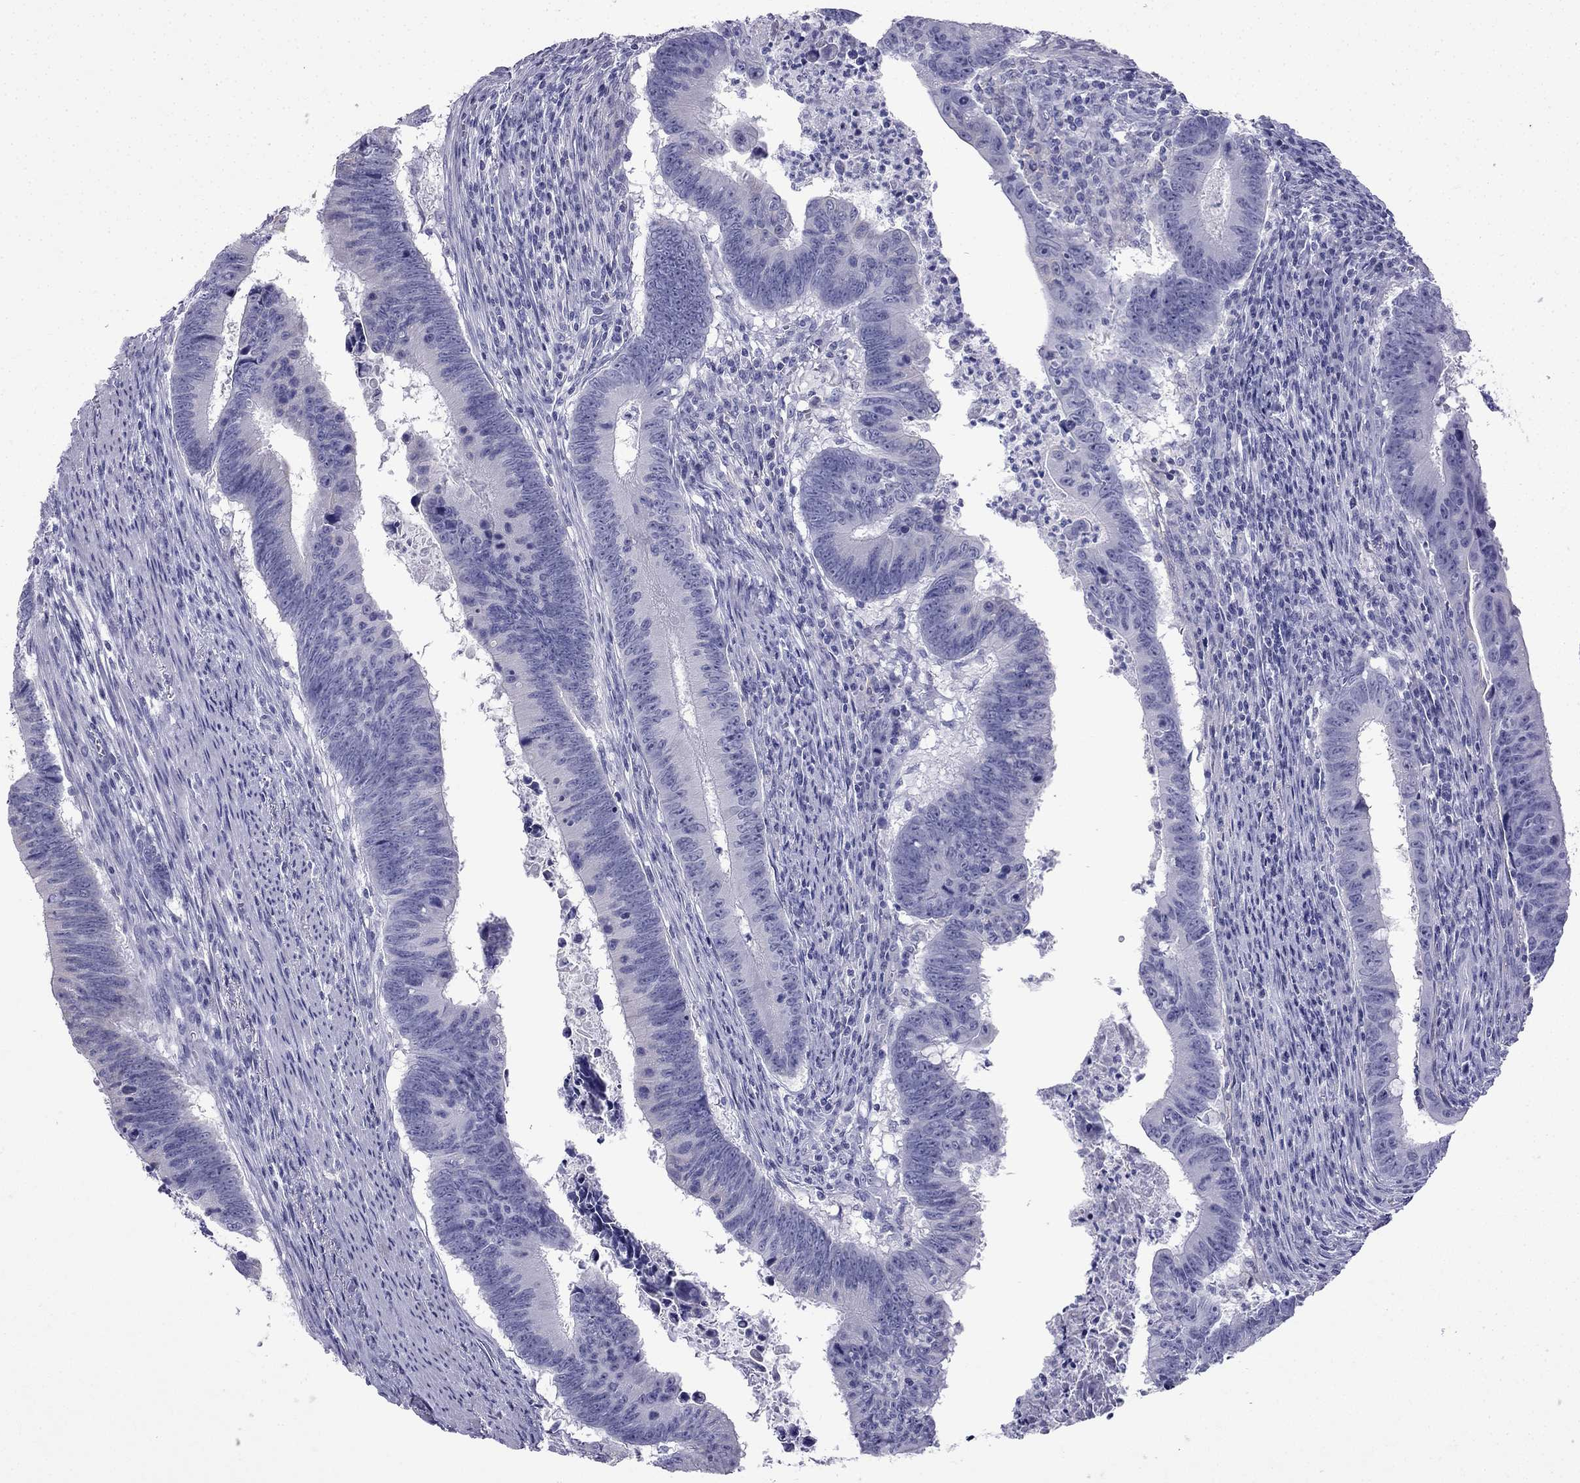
{"staining": {"intensity": "negative", "quantity": "none", "location": "none"}, "tissue": "colorectal cancer", "cell_type": "Tumor cells", "image_type": "cancer", "snomed": [{"axis": "morphology", "description": "Adenocarcinoma, NOS"}, {"axis": "topography", "description": "Colon"}], "caption": "Colorectal adenocarcinoma was stained to show a protein in brown. There is no significant expression in tumor cells.", "gene": "GJA8", "patient": {"sex": "female", "age": 87}}